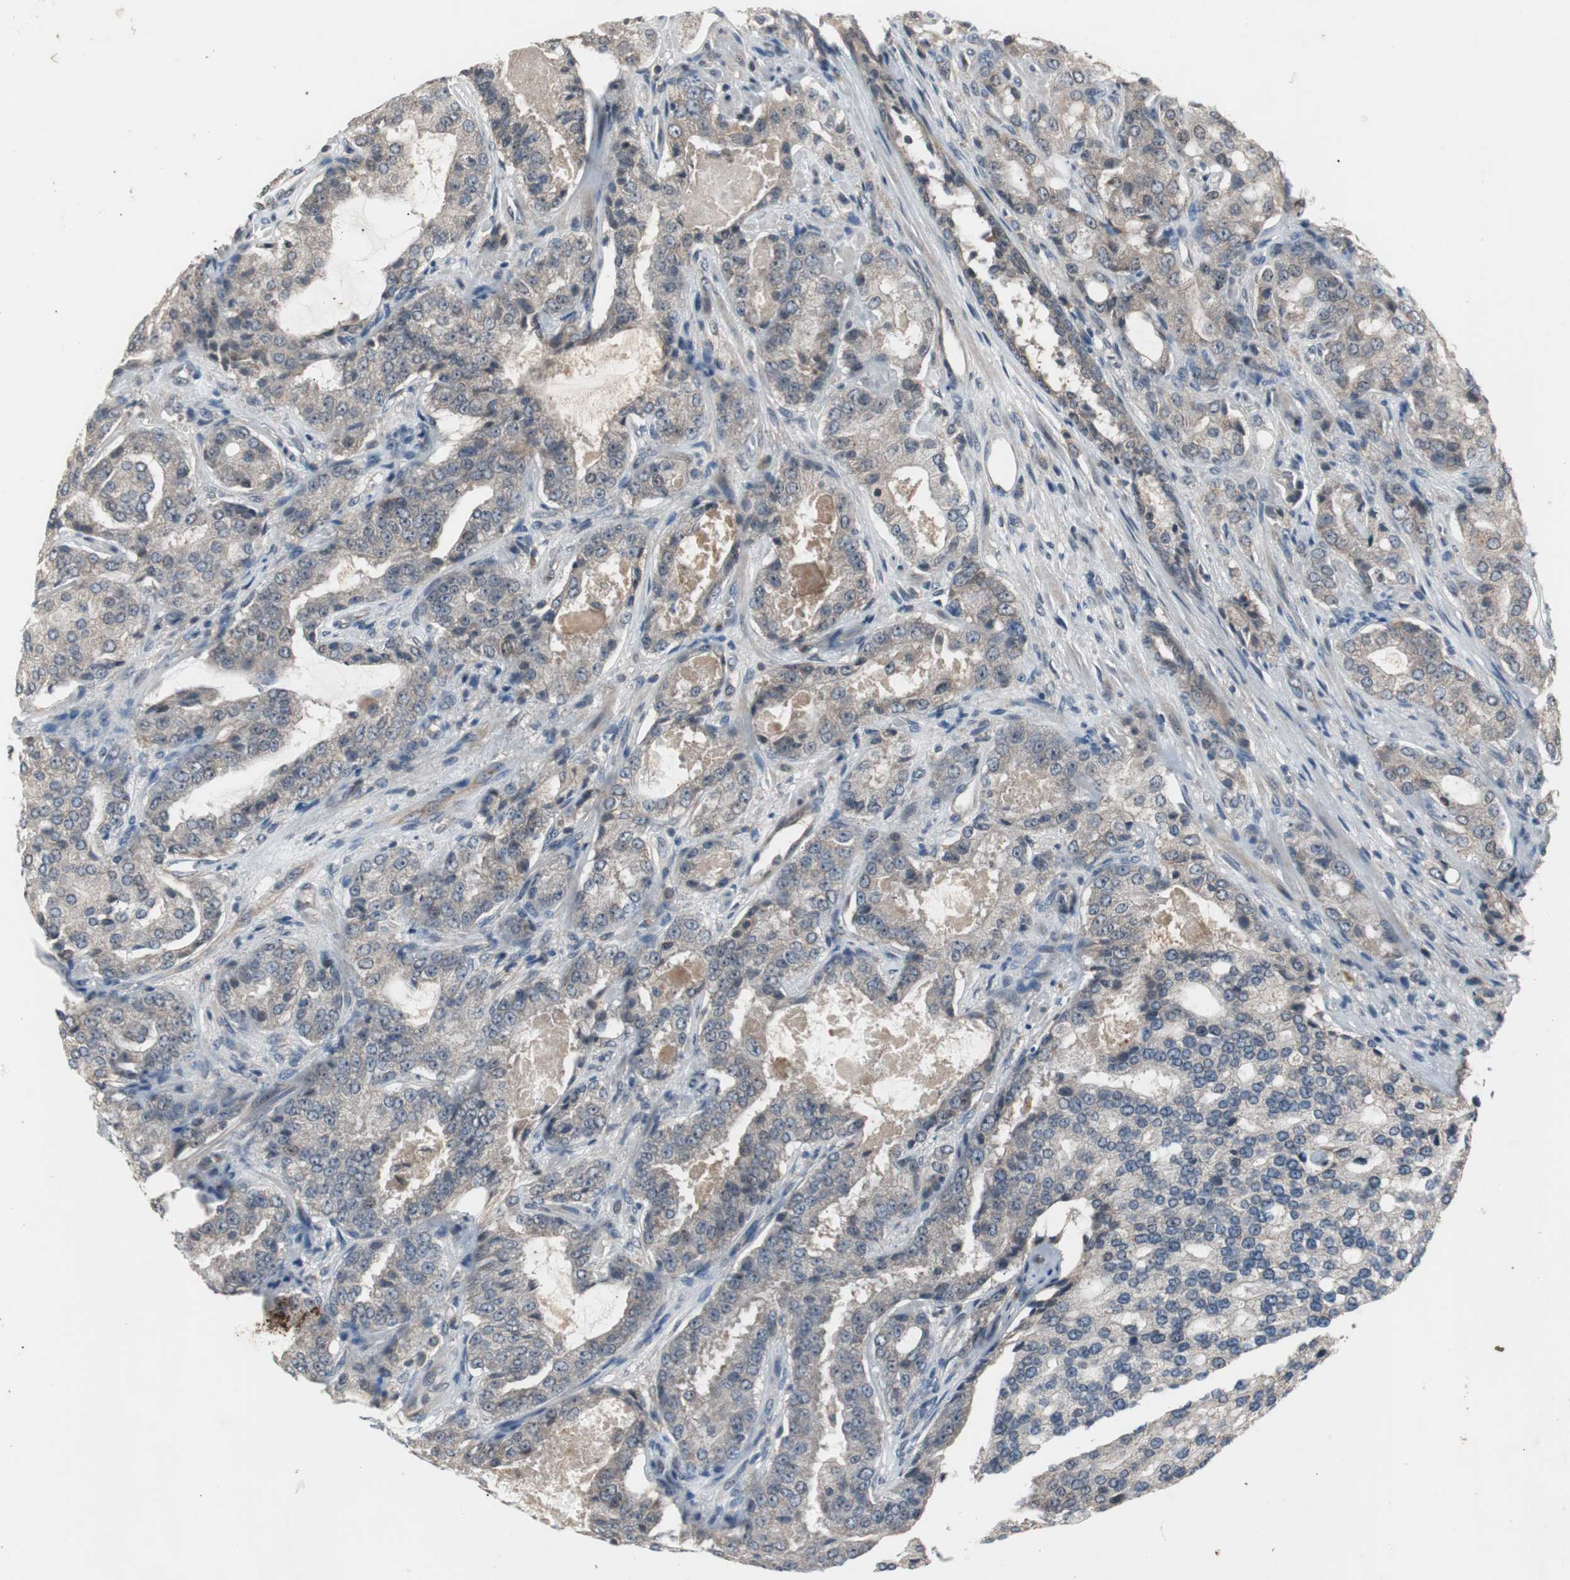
{"staining": {"intensity": "moderate", "quantity": ">75%", "location": "cytoplasmic/membranous"}, "tissue": "prostate cancer", "cell_type": "Tumor cells", "image_type": "cancer", "snomed": [{"axis": "morphology", "description": "Adenocarcinoma, High grade"}, {"axis": "topography", "description": "Prostate"}], "caption": "High-magnification brightfield microscopy of prostate high-grade adenocarcinoma stained with DAB (brown) and counterstained with hematoxylin (blue). tumor cells exhibit moderate cytoplasmic/membranous staining is identified in about>75% of cells.", "gene": "ZMPSTE24", "patient": {"sex": "male", "age": 72}}